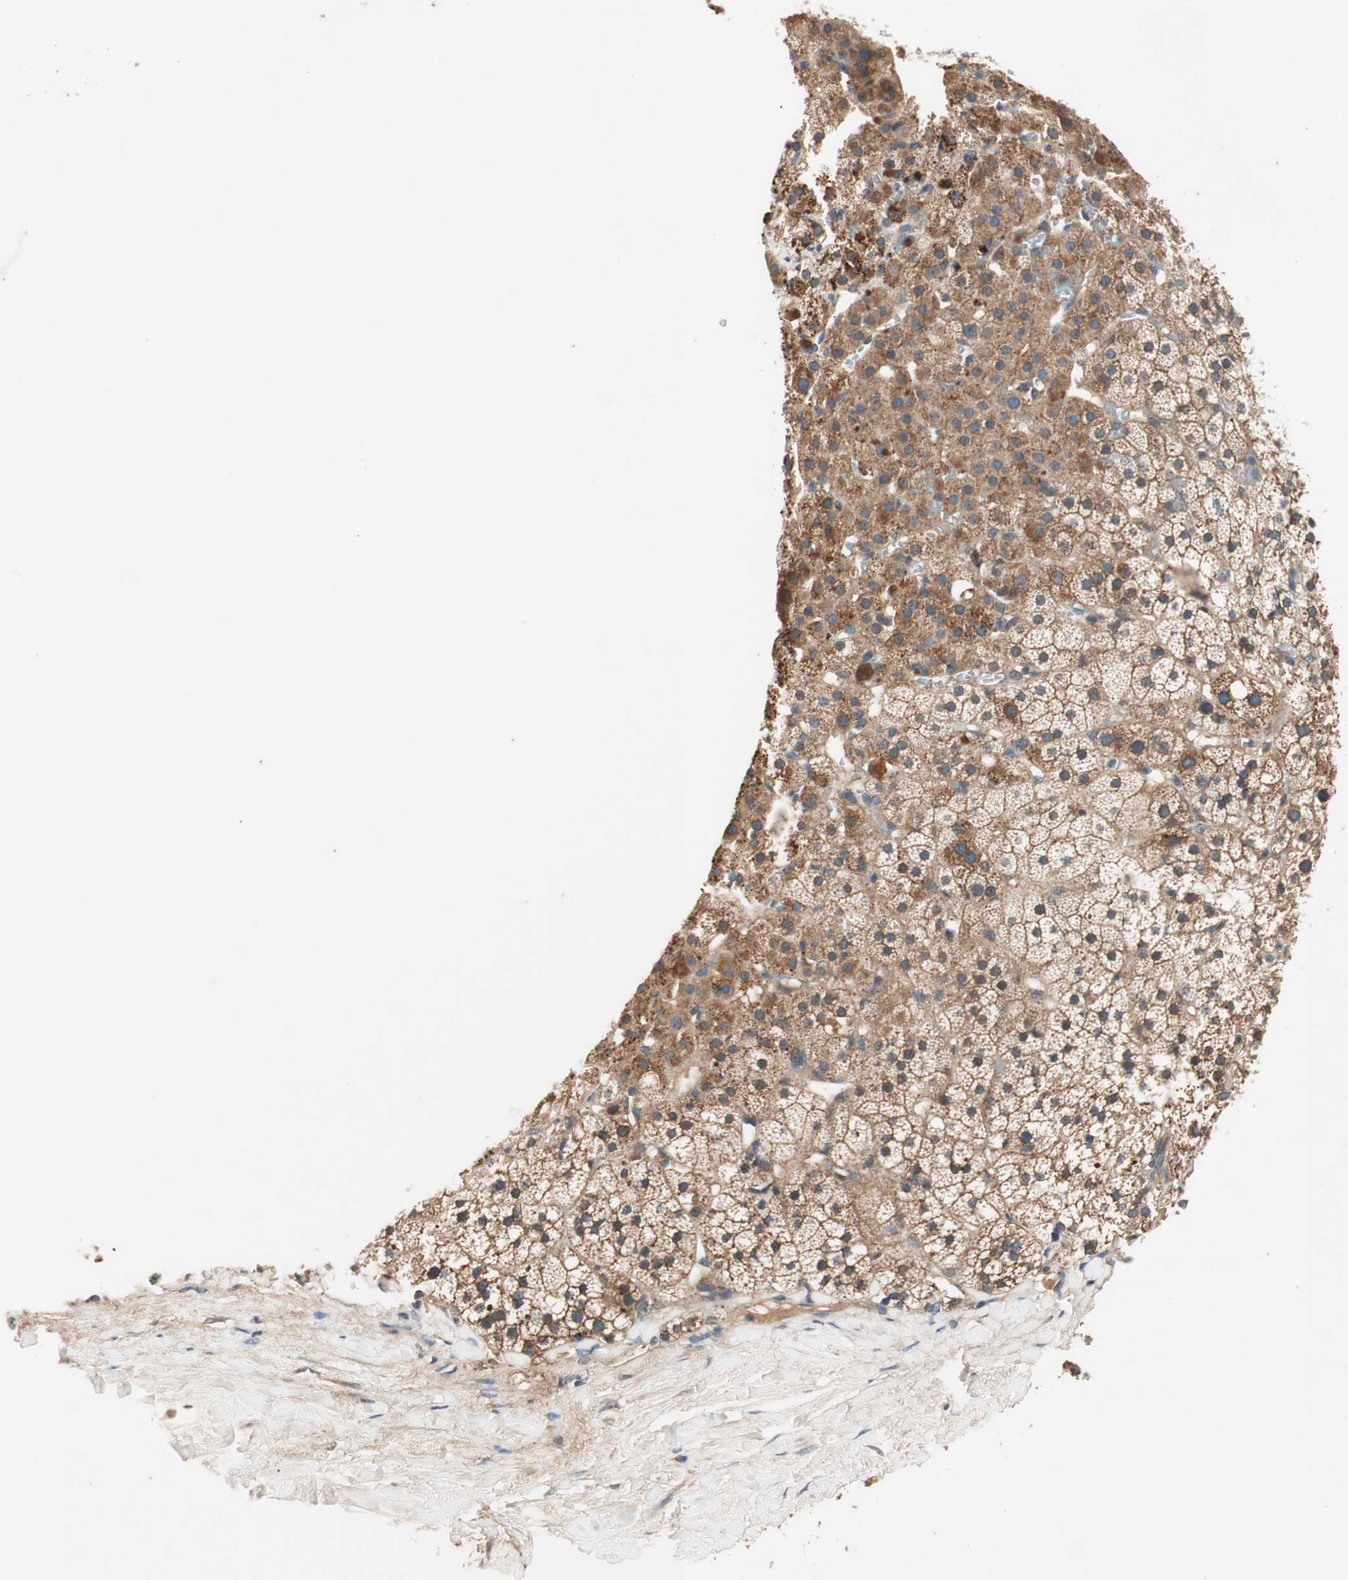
{"staining": {"intensity": "moderate", "quantity": "25%-75%", "location": "cytoplasmic/membranous"}, "tissue": "adrenal gland", "cell_type": "Glandular cells", "image_type": "normal", "snomed": [{"axis": "morphology", "description": "Normal tissue, NOS"}, {"axis": "topography", "description": "Adrenal gland"}], "caption": "DAB (3,3'-diaminobenzidine) immunohistochemical staining of unremarkable adrenal gland reveals moderate cytoplasmic/membranous protein positivity in approximately 25%-75% of glandular cells. (IHC, brightfield microscopy, high magnification).", "gene": "HPN", "patient": {"sex": "male", "age": 35}}